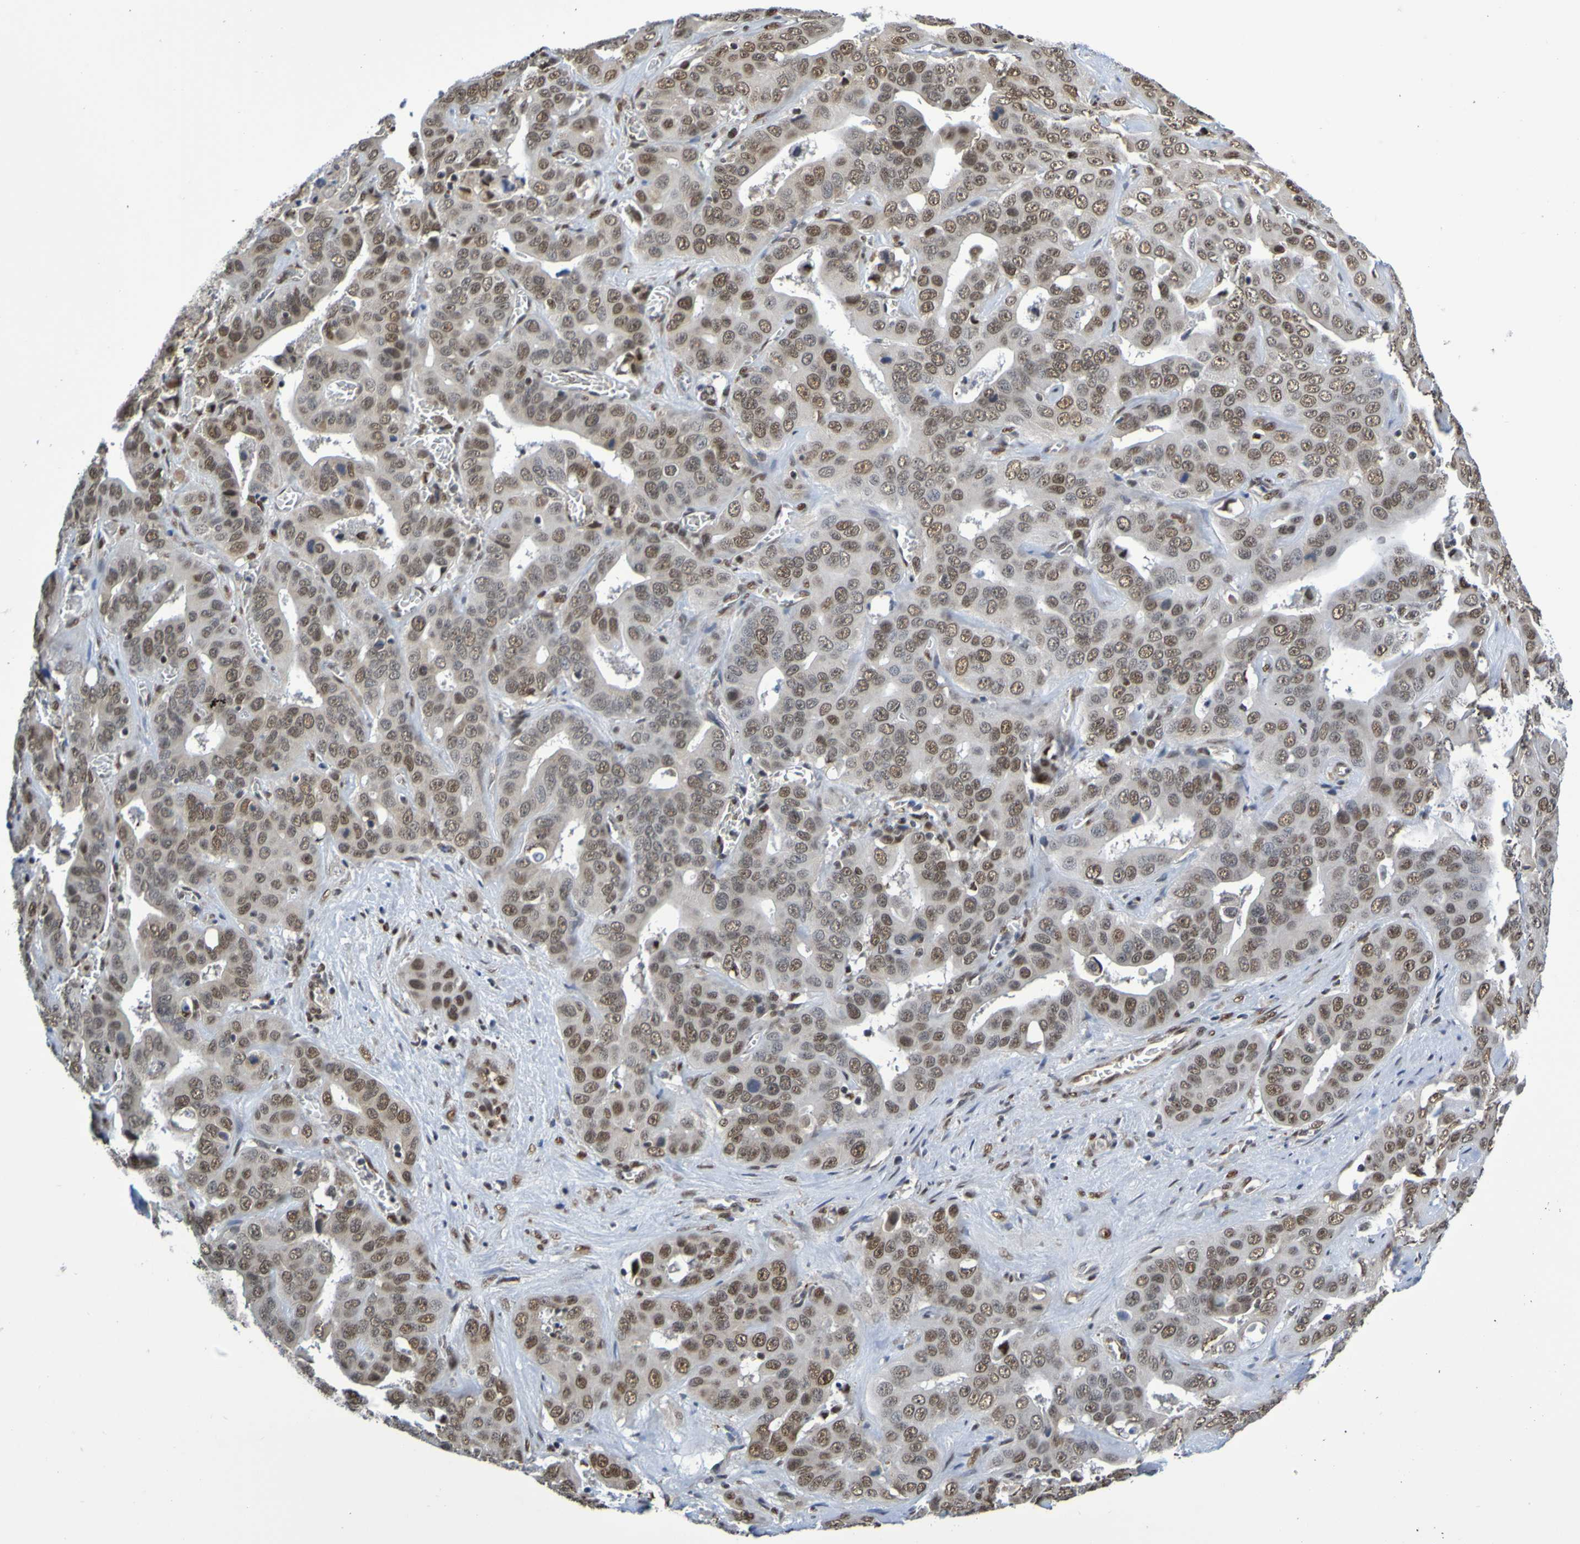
{"staining": {"intensity": "moderate", "quantity": ">75%", "location": "nuclear"}, "tissue": "liver cancer", "cell_type": "Tumor cells", "image_type": "cancer", "snomed": [{"axis": "morphology", "description": "Cholangiocarcinoma"}, {"axis": "topography", "description": "Liver"}], "caption": "A high-resolution photomicrograph shows IHC staining of cholangiocarcinoma (liver), which reveals moderate nuclear expression in approximately >75% of tumor cells.", "gene": "HDAC2", "patient": {"sex": "female", "age": 52}}